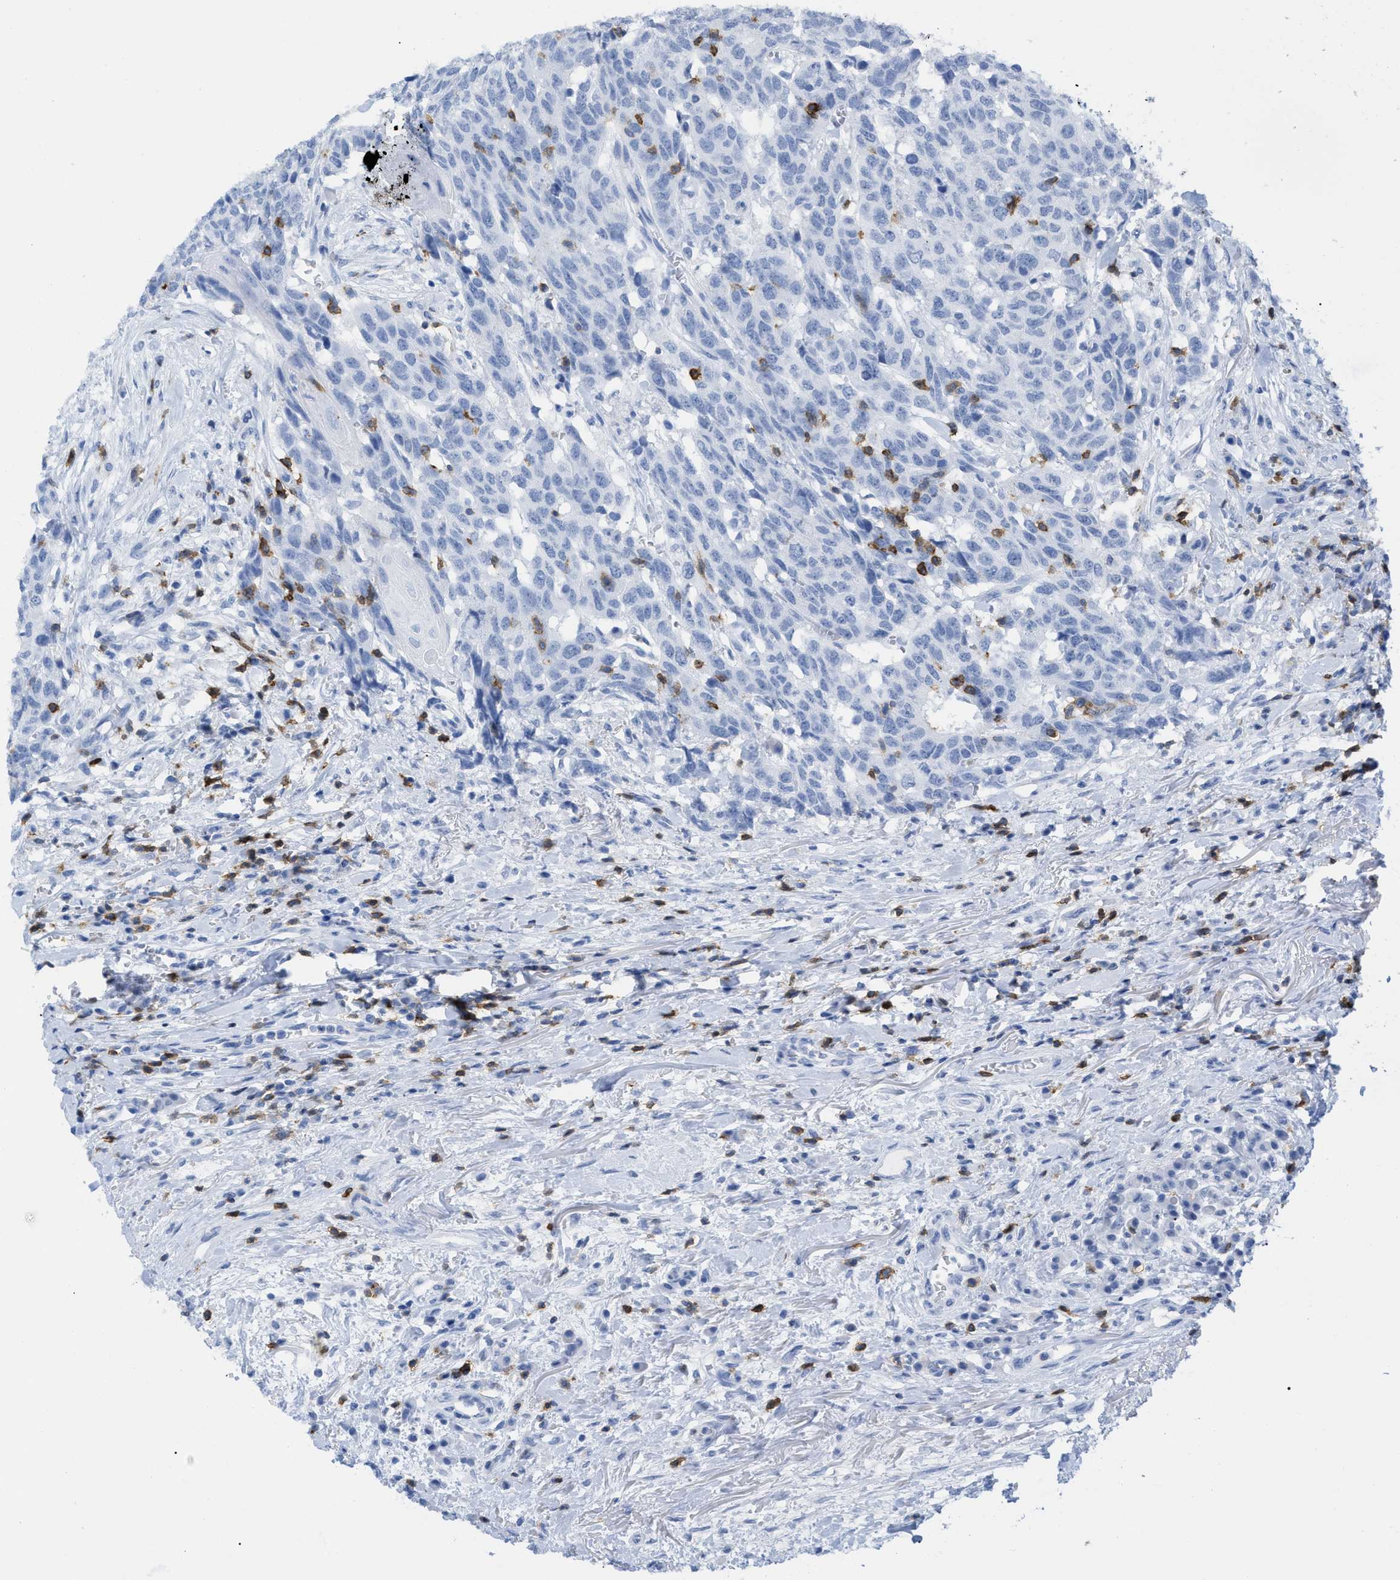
{"staining": {"intensity": "negative", "quantity": "none", "location": "none"}, "tissue": "head and neck cancer", "cell_type": "Tumor cells", "image_type": "cancer", "snomed": [{"axis": "morphology", "description": "Squamous cell carcinoma, NOS"}, {"axis": "topography", "description": "Head-Neck"}], "caption": "Human head and neck squamous cell carcinoma stained for a protein using immunohistochemistry (IHC) displays no positivity in tumor cells.", "gene": "CD5", "patient": {"sex": "male", "age": 66}}